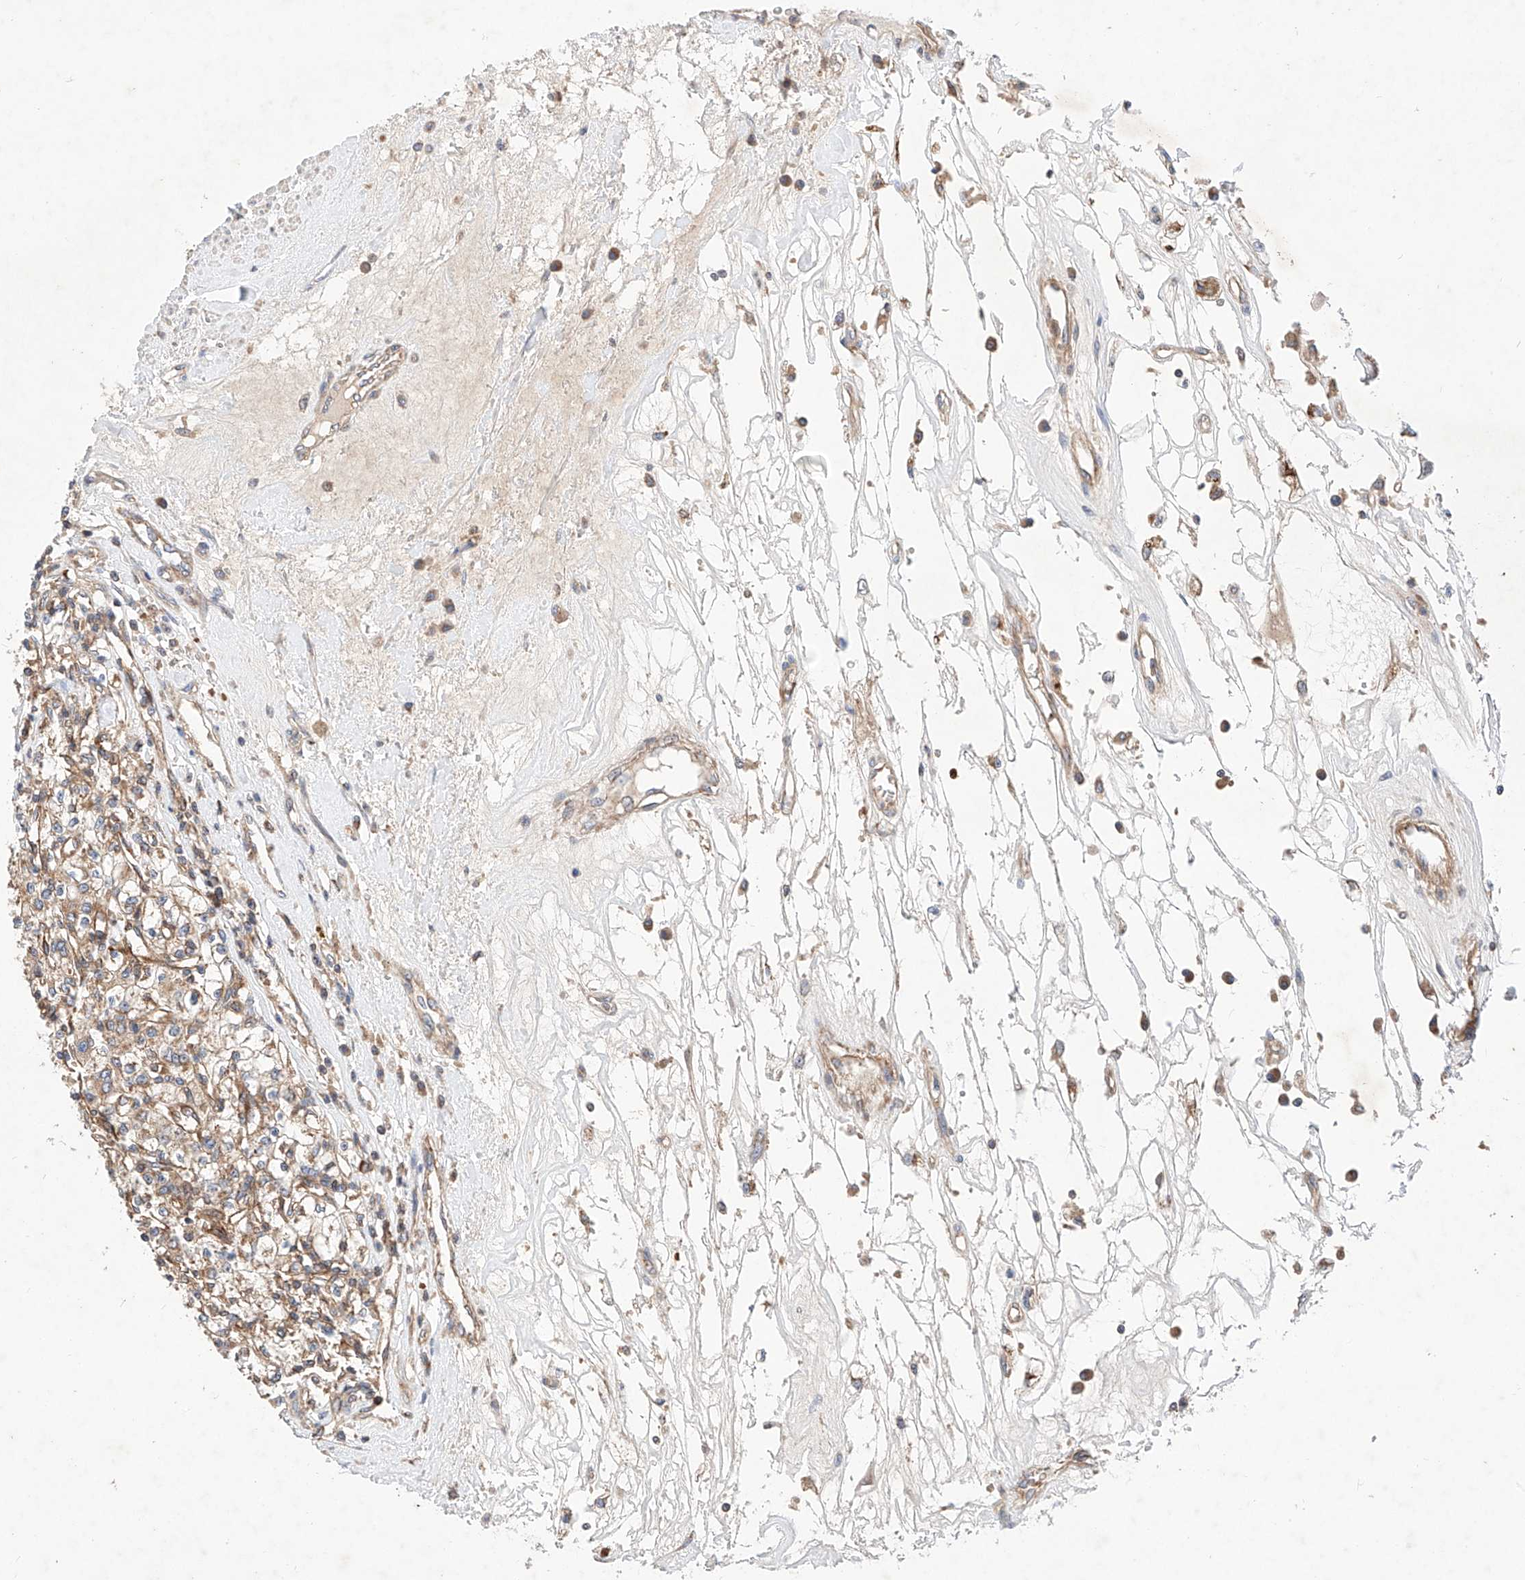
{"staining": {"intensity": "weak", "quantity": ">75%", "location": "cytoplasmic/membranous"}, "tissue": "renal cancer", "cell_type": "Tumor cells", "image_type": "cancer", "snomed": [{"axis": "morphology", "description": "Adenocarcinoma, NOS"}, {"axis": "topography", "description": "Kidney"}], "caption": "Weak cytoplasmic/membranous positivity for a protein is appreciated in approximately >75% of tumor cells of adenocarcinoma (renal) using immunohistochemistry (IHC).", "gene": "NR1D1", "patient": {"sex": "female", "age": 59}}